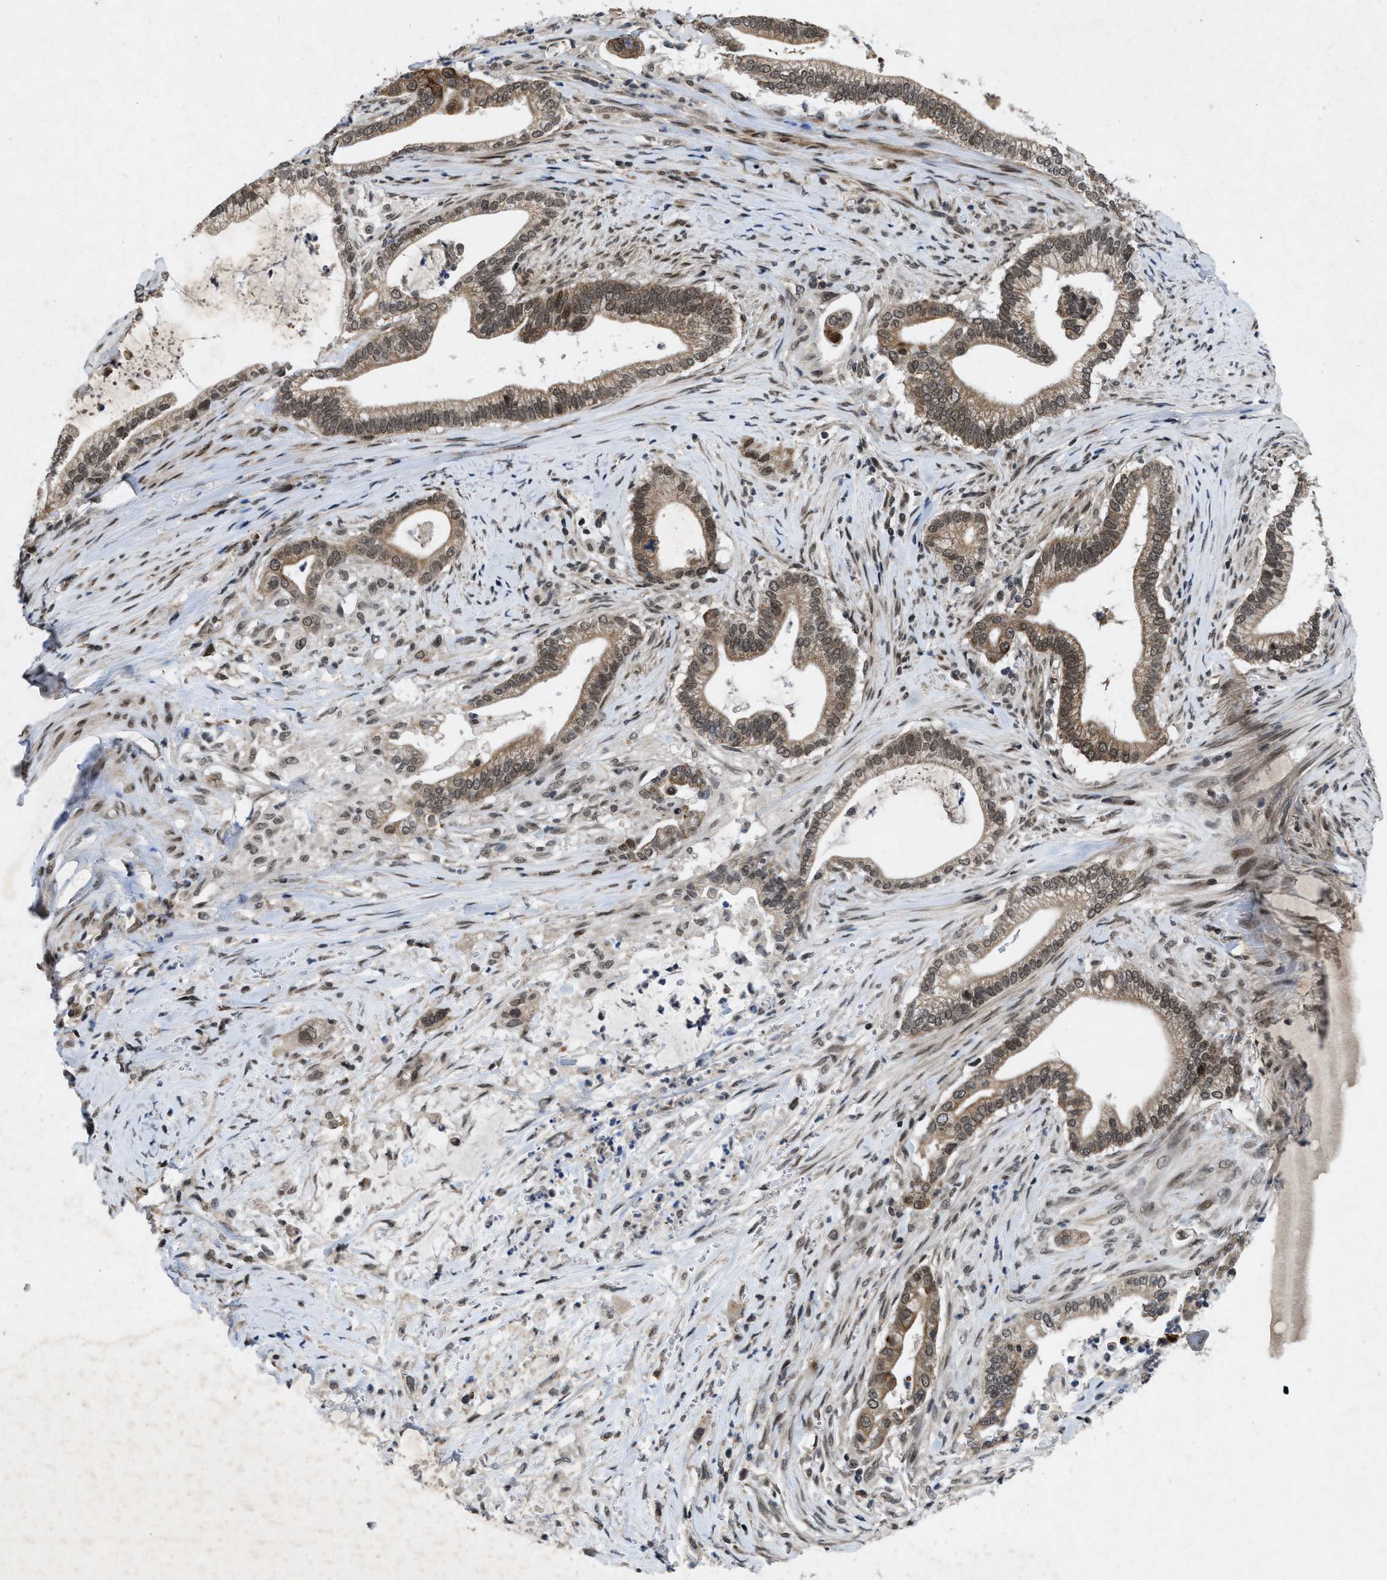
{"staining": {"intensity": "moderate", "quantity": ">75%", "location": "cytoplasmic/membranous,nuclear"}, "tissue": "pancreatic cancer", "cell_type": "Tumor cells", "image_type": "cancer", "snomed": [{"axis": "morphology", "description": "Adenocarcinoma, NOS"}, {"axis": "topography", "description": "Pancreas"}], "caption": "Pancreatic adenocarcinoma stained for a protein demonstrates moderate cytoplasmic/membranous and nuclear positivity in tumor cells. (brown staining indicates protein expression, while blue staining denotes nuclei).", "gene": "ZNHIT1", "patient": {"sex": "male", "age": 69}}